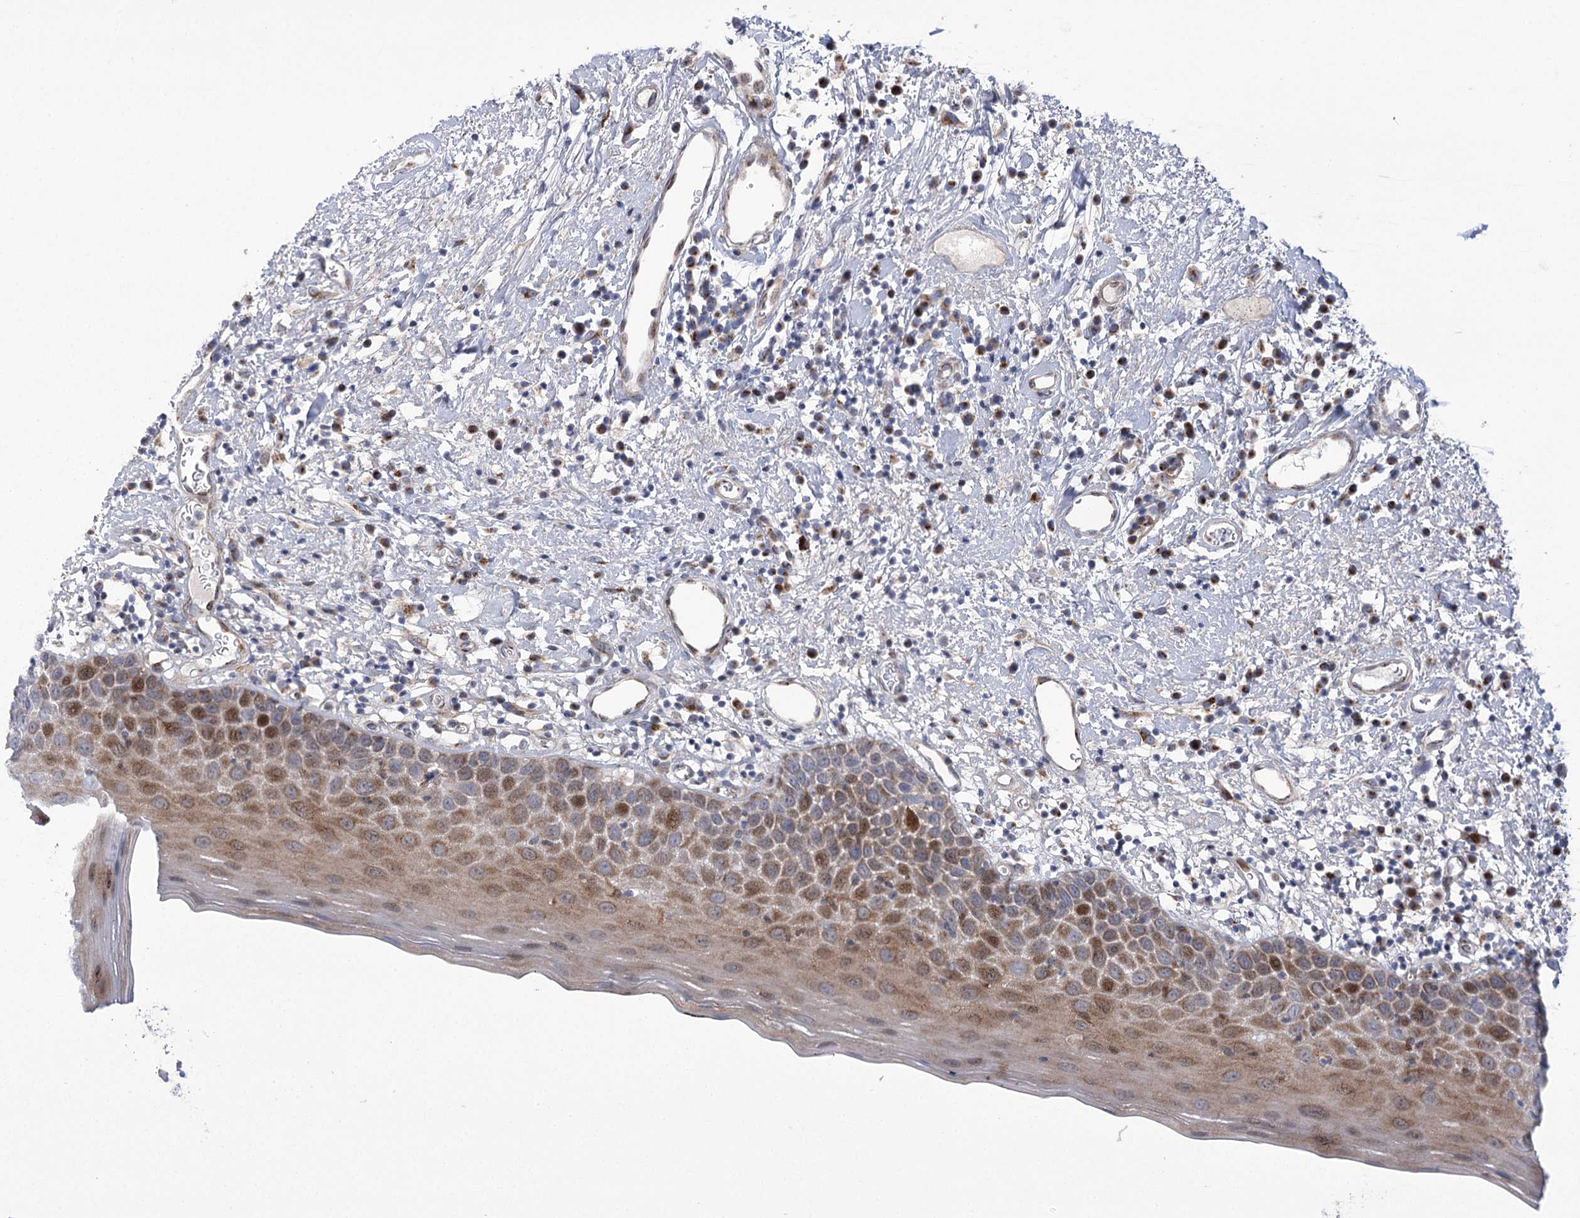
{"staining": {"intensity": "moderate", "quantity": "25%-75%", "location": "cytoplasmic/membranous,nuclear"}, "tissue": "oral mucosa", "cell_type": "Squamous epithelial cells", "image_type": "normal", "snomed": [{"axis": "morphology", "description": "Normal tissue, NOS"}, {"axis": "topography", "description": "Oral tissue"}], "caption": "Human oral mucosa stained with a brown dye displays moderate cytoplasmic/membranous,nuclear positive positivity in about 25%-75% of squamous epithelial cells.", "gene": "NME7", "patient": {"sex": "male", "age": 74}}